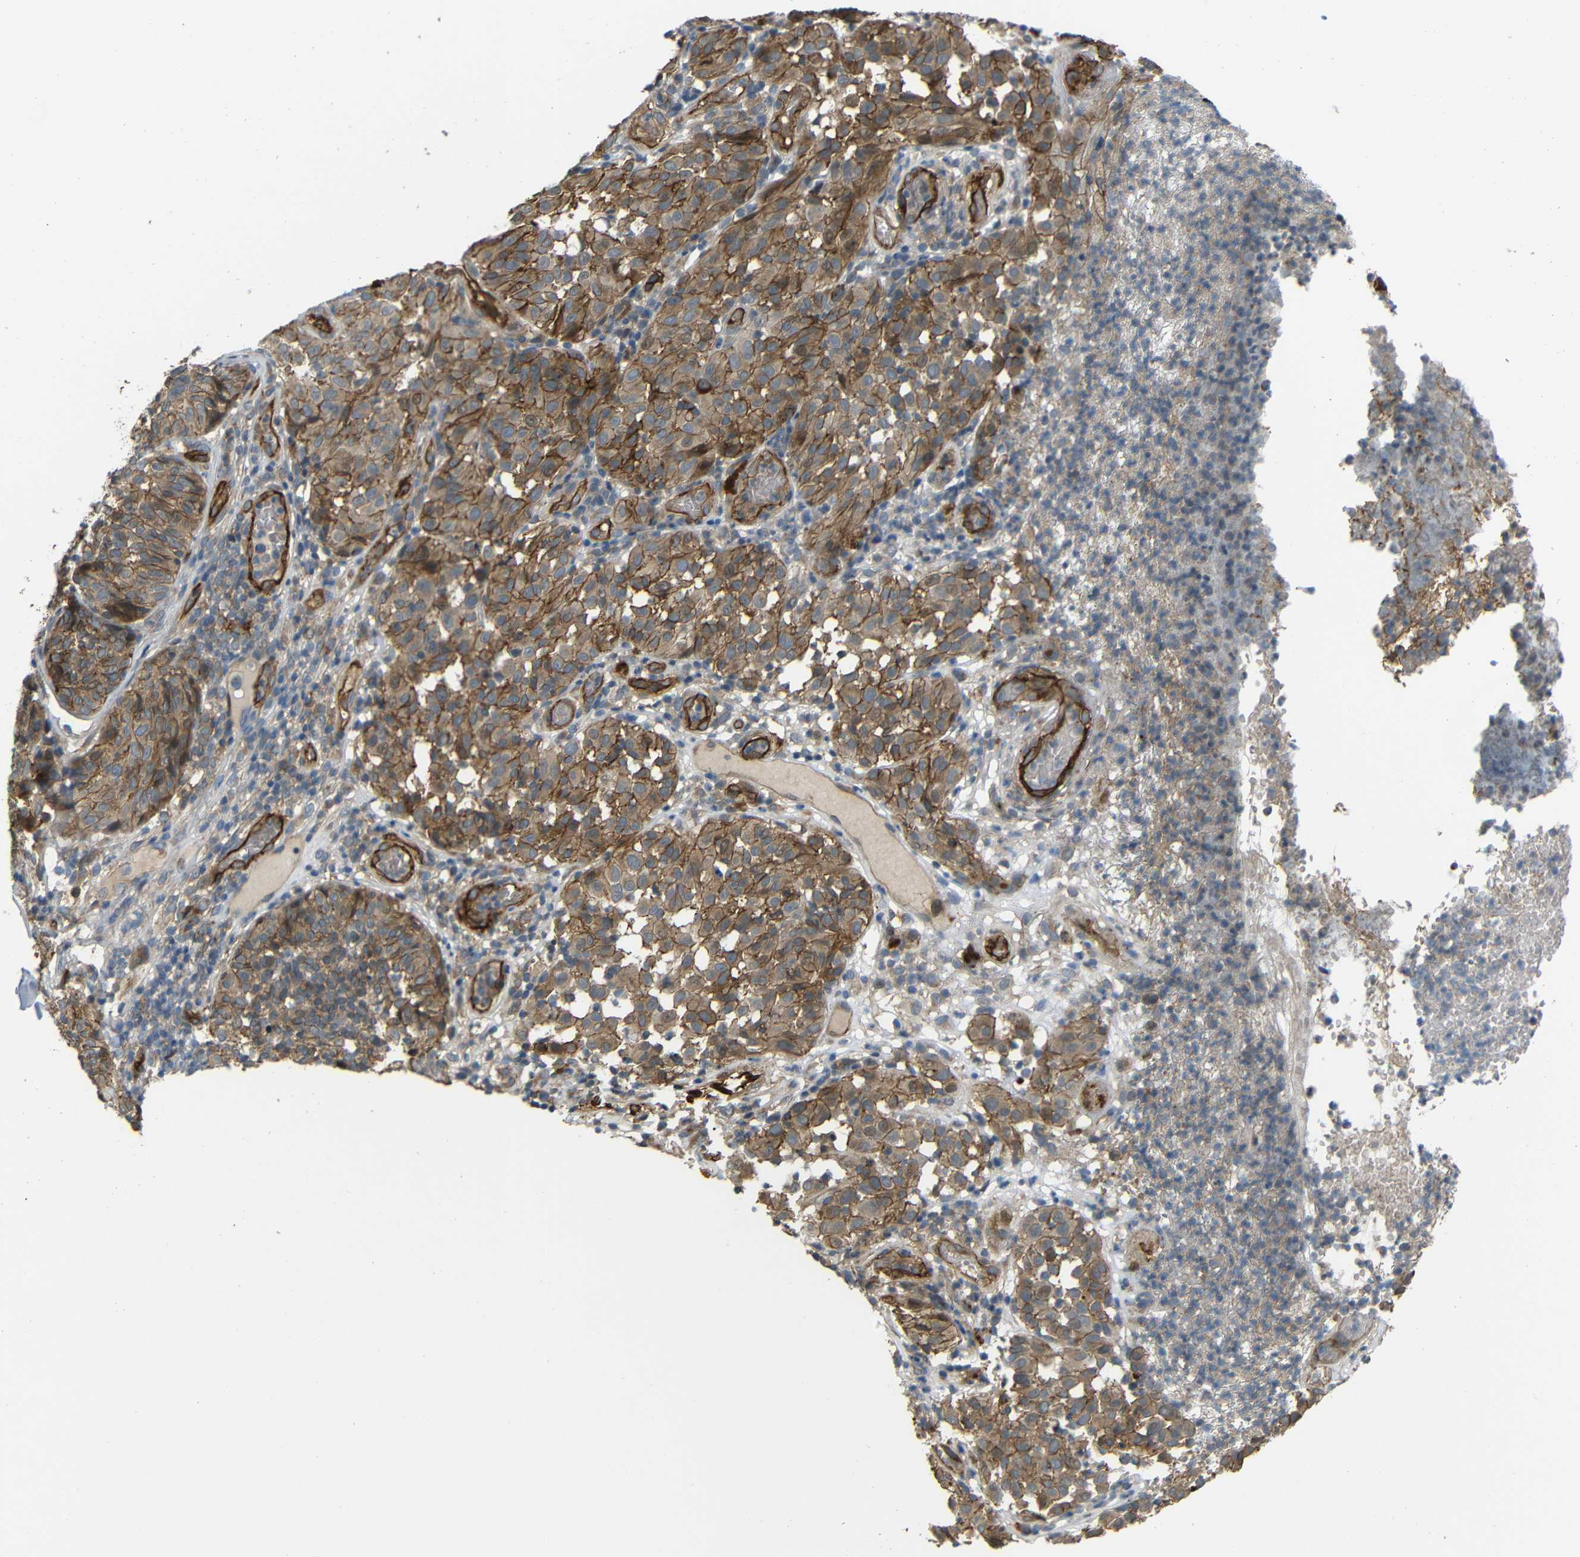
{"staining": {"intensity": "moderate", "quantity": ">75%", "location": "cytoplasmic/membranous"}, "tissue": "melanoma", "cell_type": "Tumor cells", "image_type": "cancer", "snomed": [{"axis": "morphology", "description": "Malignant melanoma, NOS"}, {"axis": "topography", "description": "Skin"}], "caption": "Immunohistochemical staining of melanoma demonstrates medium levels of moderate cytoplasmic/membranous protein staining in about >75% of tumor cells. The protein of interest is shown in brown color, while the nuclei are stained blue.", "gene": "RELL1", "patient": {"sex": "female", "age": 46}}